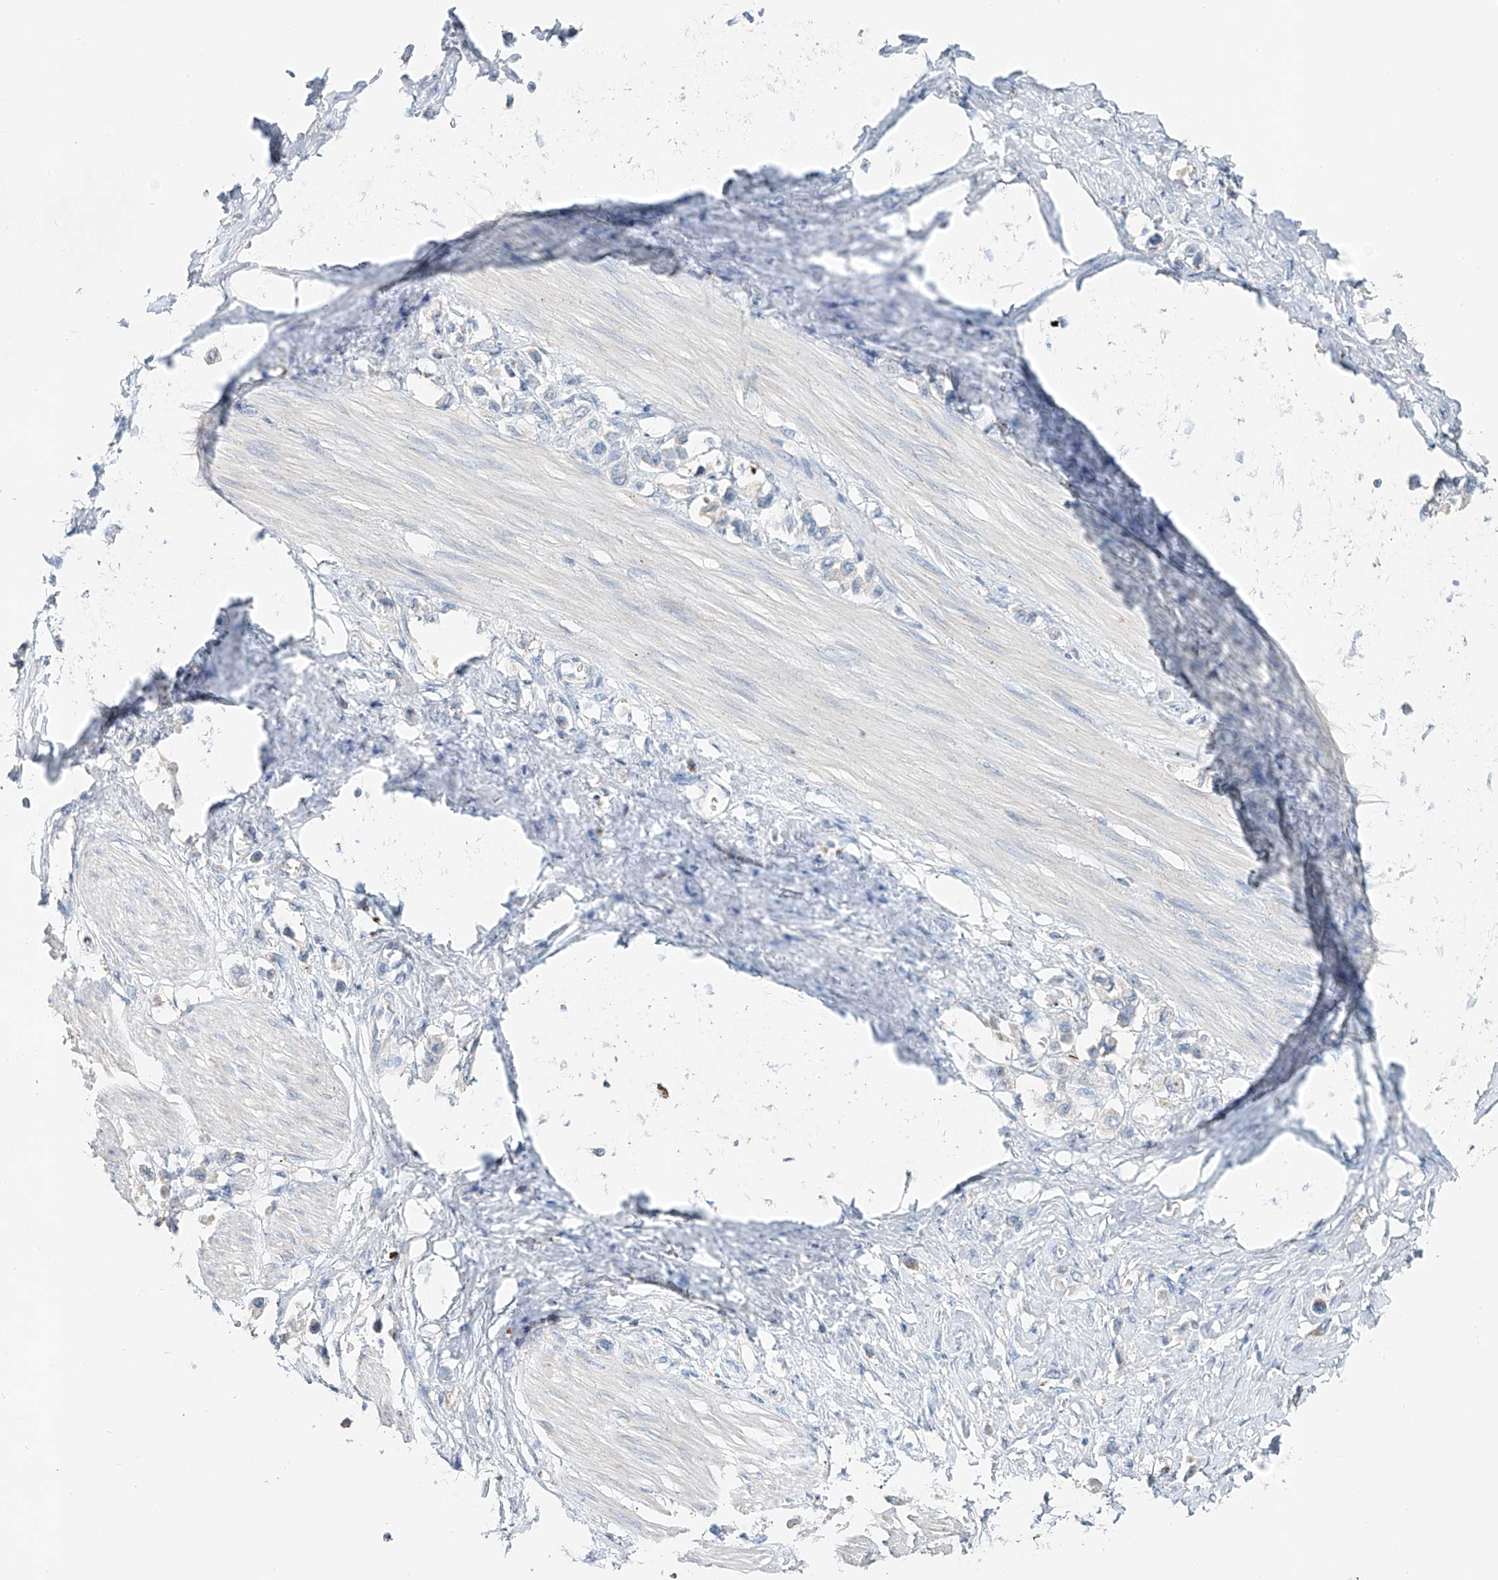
{"staining": {"intensity": "negative", "quantity": "none", "location": "none"}, "tissue": "stomach cancer", "cell_type": "Tumor cells", "image_type": "cancer", "snomed": [{"axis": "morphology", "description": "Adenocarcinoma, NOS"}, {"axis": "topography", "description": "Stomach"}], "caption": "Tumor cells are negative for brown protein staining in stomach cancer (adenocarcinoma). Nuclei are stained in blue.", "gene": "TRIM47", "patient": {"sex": "female", "age": 65}}